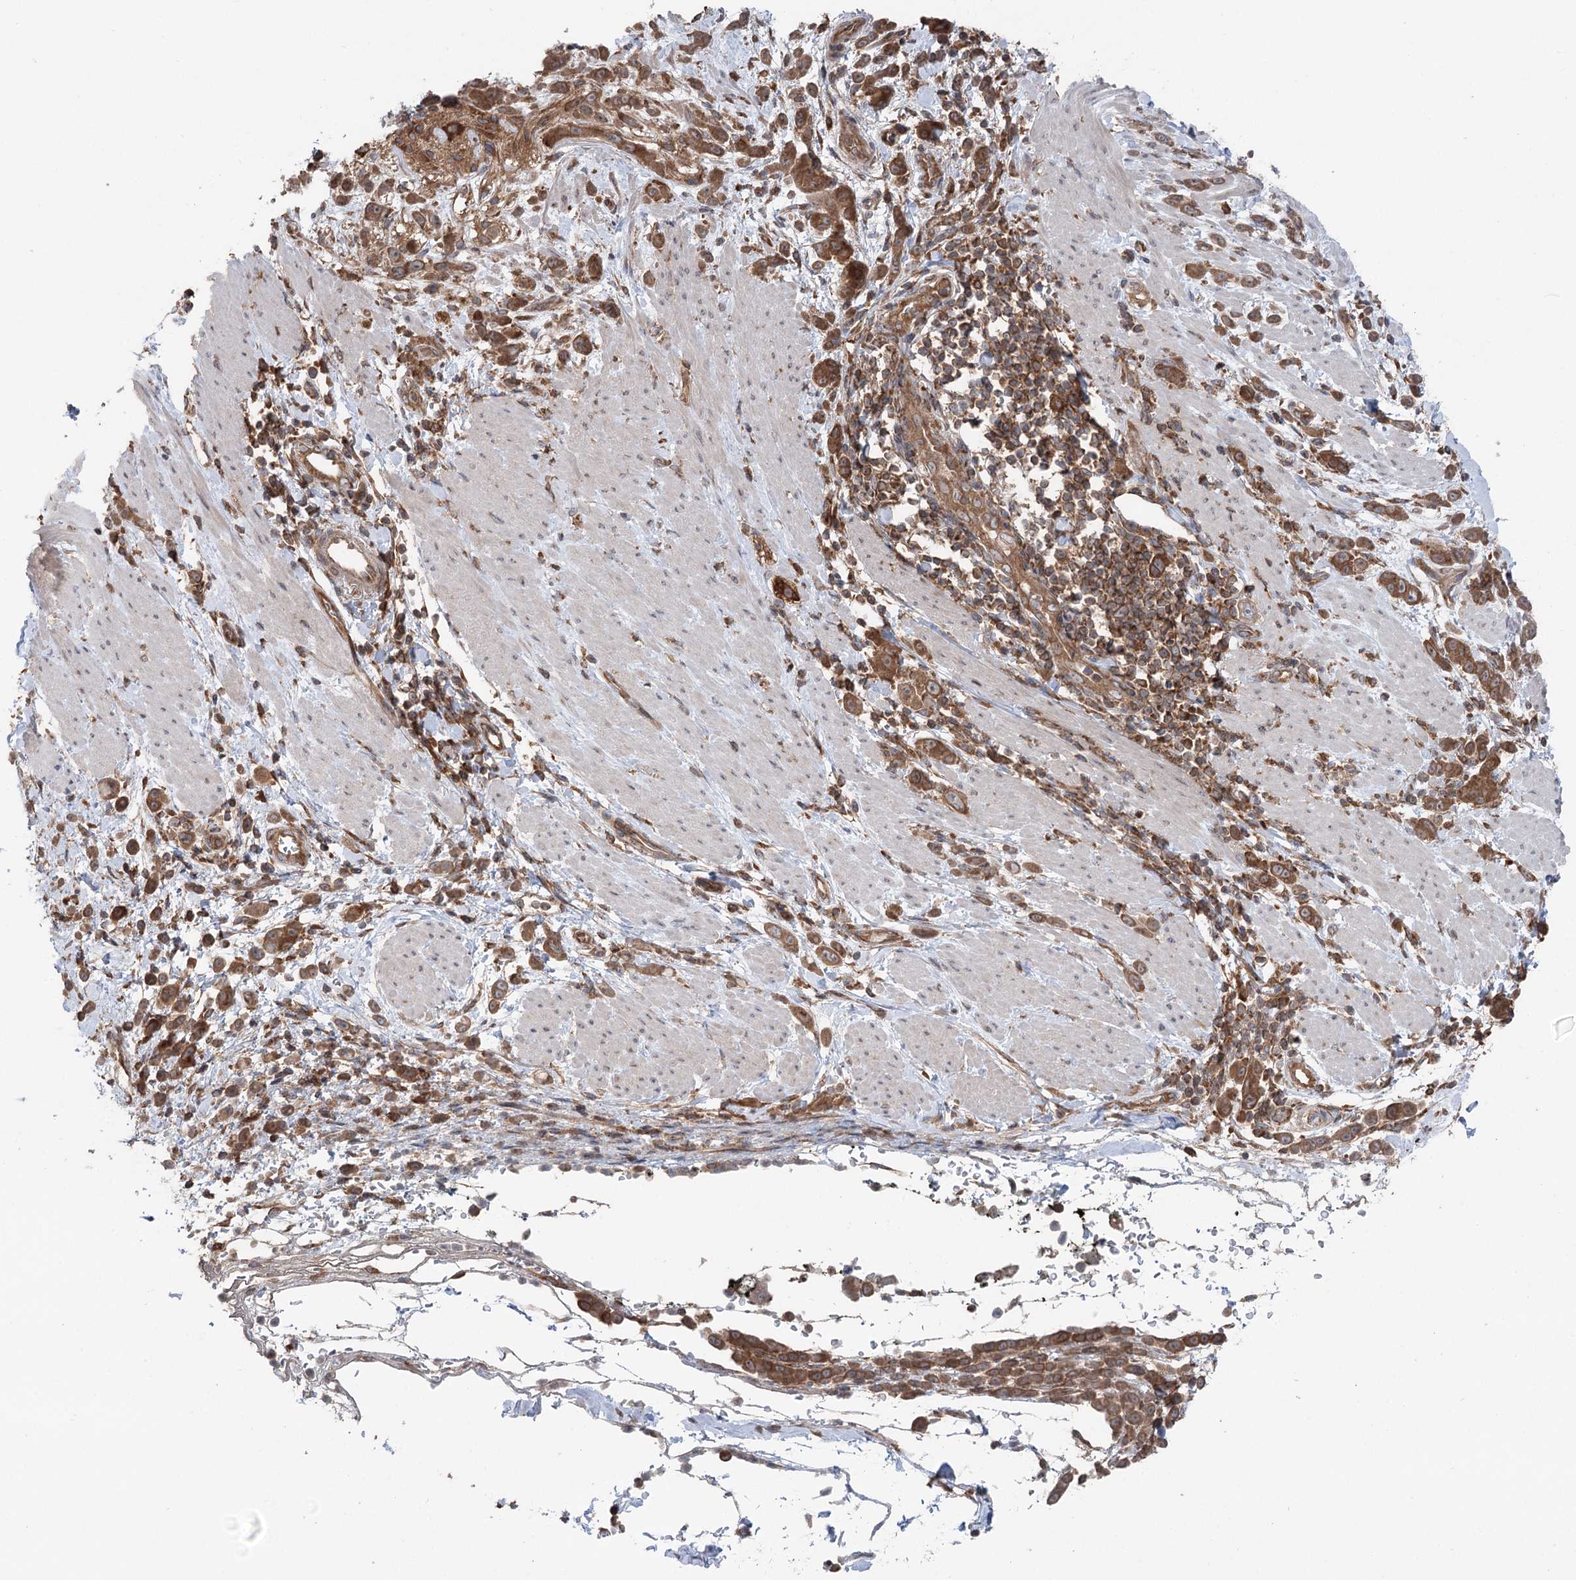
{"staining": {"intensity": "moderate", "quantity": ">75%", "location": "cytoplasmic/membranous"}, "tissue": "pancreatic cancer", "cell_type": "Tumor cells", "image_type": "cancer", "snomed": [{"axis": "morphology", "description": "Normal tissue, NOS"}, {"axis": "morphology", "description": "Adenocarcinoma, NOS"}, {"axis": "topography", "description": "Pancreas"}], "caption": "Immunohistochemistry (DAB (3,3'-diaminobenzidine)) staining of adenocarcinoma (pancreatic) exhibits moderate cytoplasmic/membranous protein staining in approximately >75% of tumor cells.", "gene": "PPP1R21", "patient": {"sex": "female", "age": 64}}